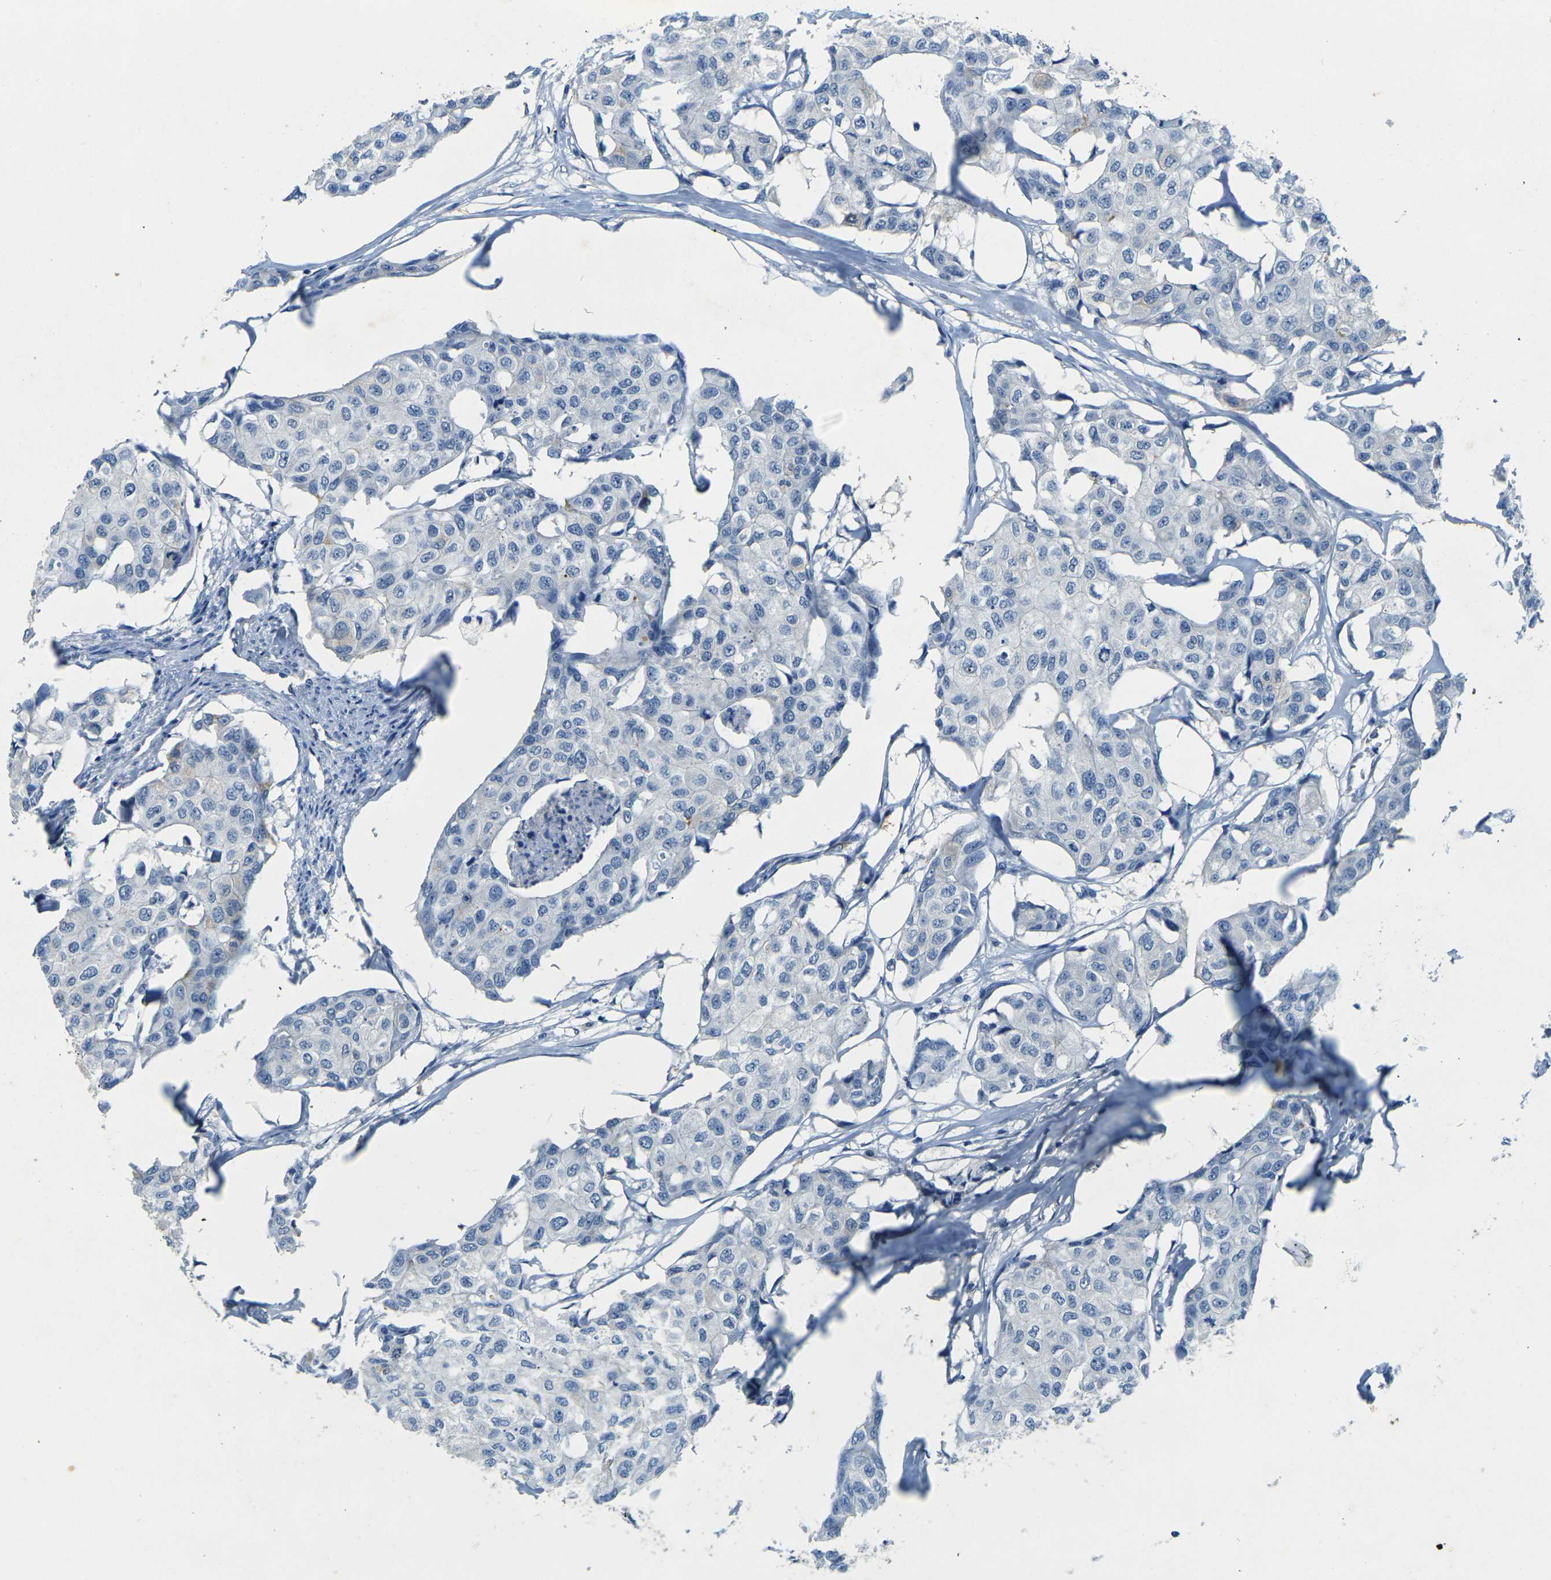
{"staining": {"intensity": "negative", "quantity": "none", "location": "none"}, "tissue": "breast cancer", "cell_type": "Tumor cells", "image_type": "cancer", "snomed": [{"axis": "morphology", "description": "Duct carcinoma"}, {"axis": "topography", "description": "Breast"}], "caption": "A high-resolution photomicrograph shows IHC staining of breast cancer (invasive ductal carcinoma), which reveals no significant staining in tumor cells.", "gene": "SORT1", "patient": {"sex": "female", "age": 80}}